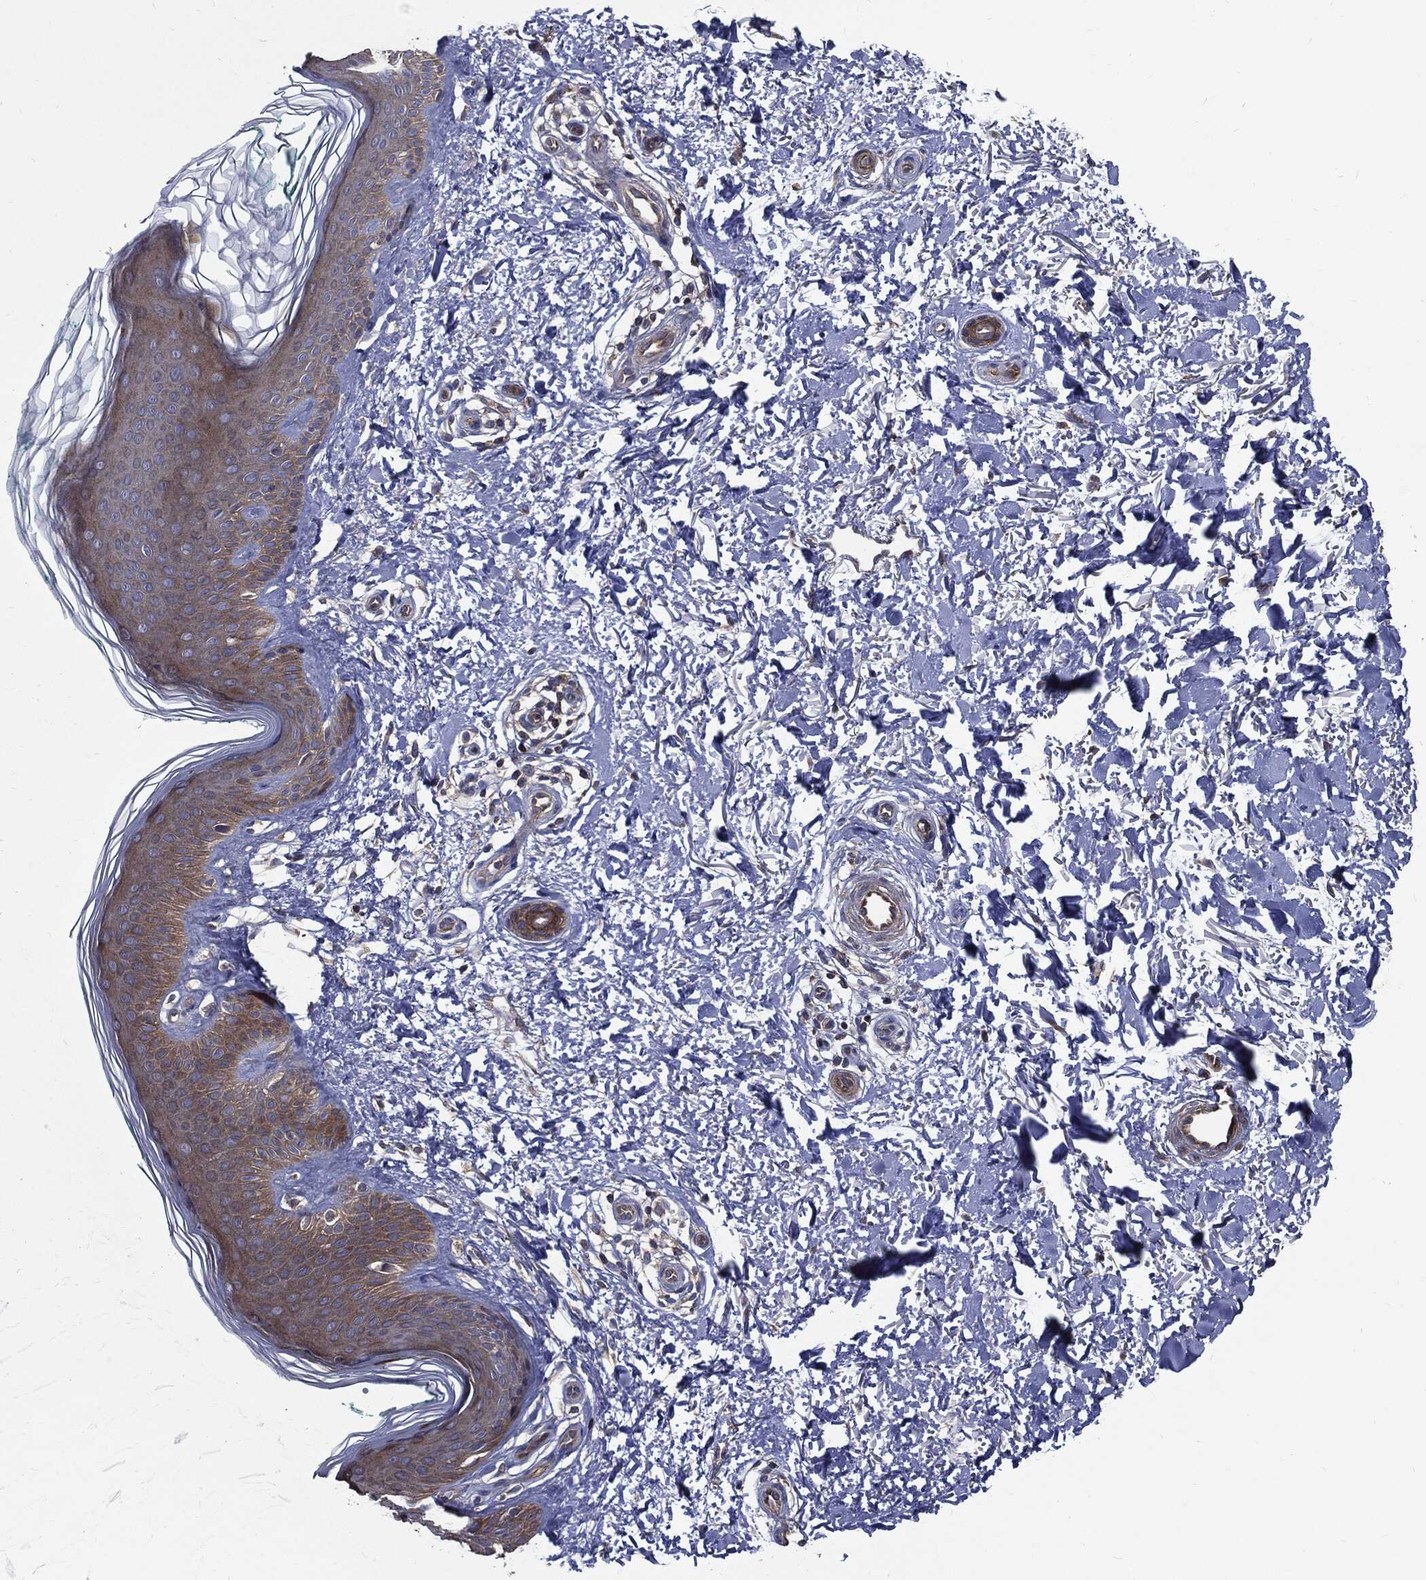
{"staining": {"intensity": "negative", "quantity": "none", "location": "none"}, "tissue": "skin", "cell_type": "Fibroblasts", "image_type": "normal", "snomed": [{"axis": "morphology", "description": "Normal tissue, NOS"}, {"axis": "morphology", "description": "Inflammation, NOS"}, {"axis": "morphology", "description": "Fibrosis, NOS"}, {"axis": "topography", "description": "Skin"}], "caption": "IHC micrograph of normal human skin stained for a protein (brown), which demonstrates no expression in fibroblasts. (Stains: DAB (3,3'-diaminobenzidine) IHC with hematoxylin counter stain, Microscopy: brightfield microscopy at high magnification).", "gene": "PDCD6IP", "patient": {"sex": "male", "age": 71}}